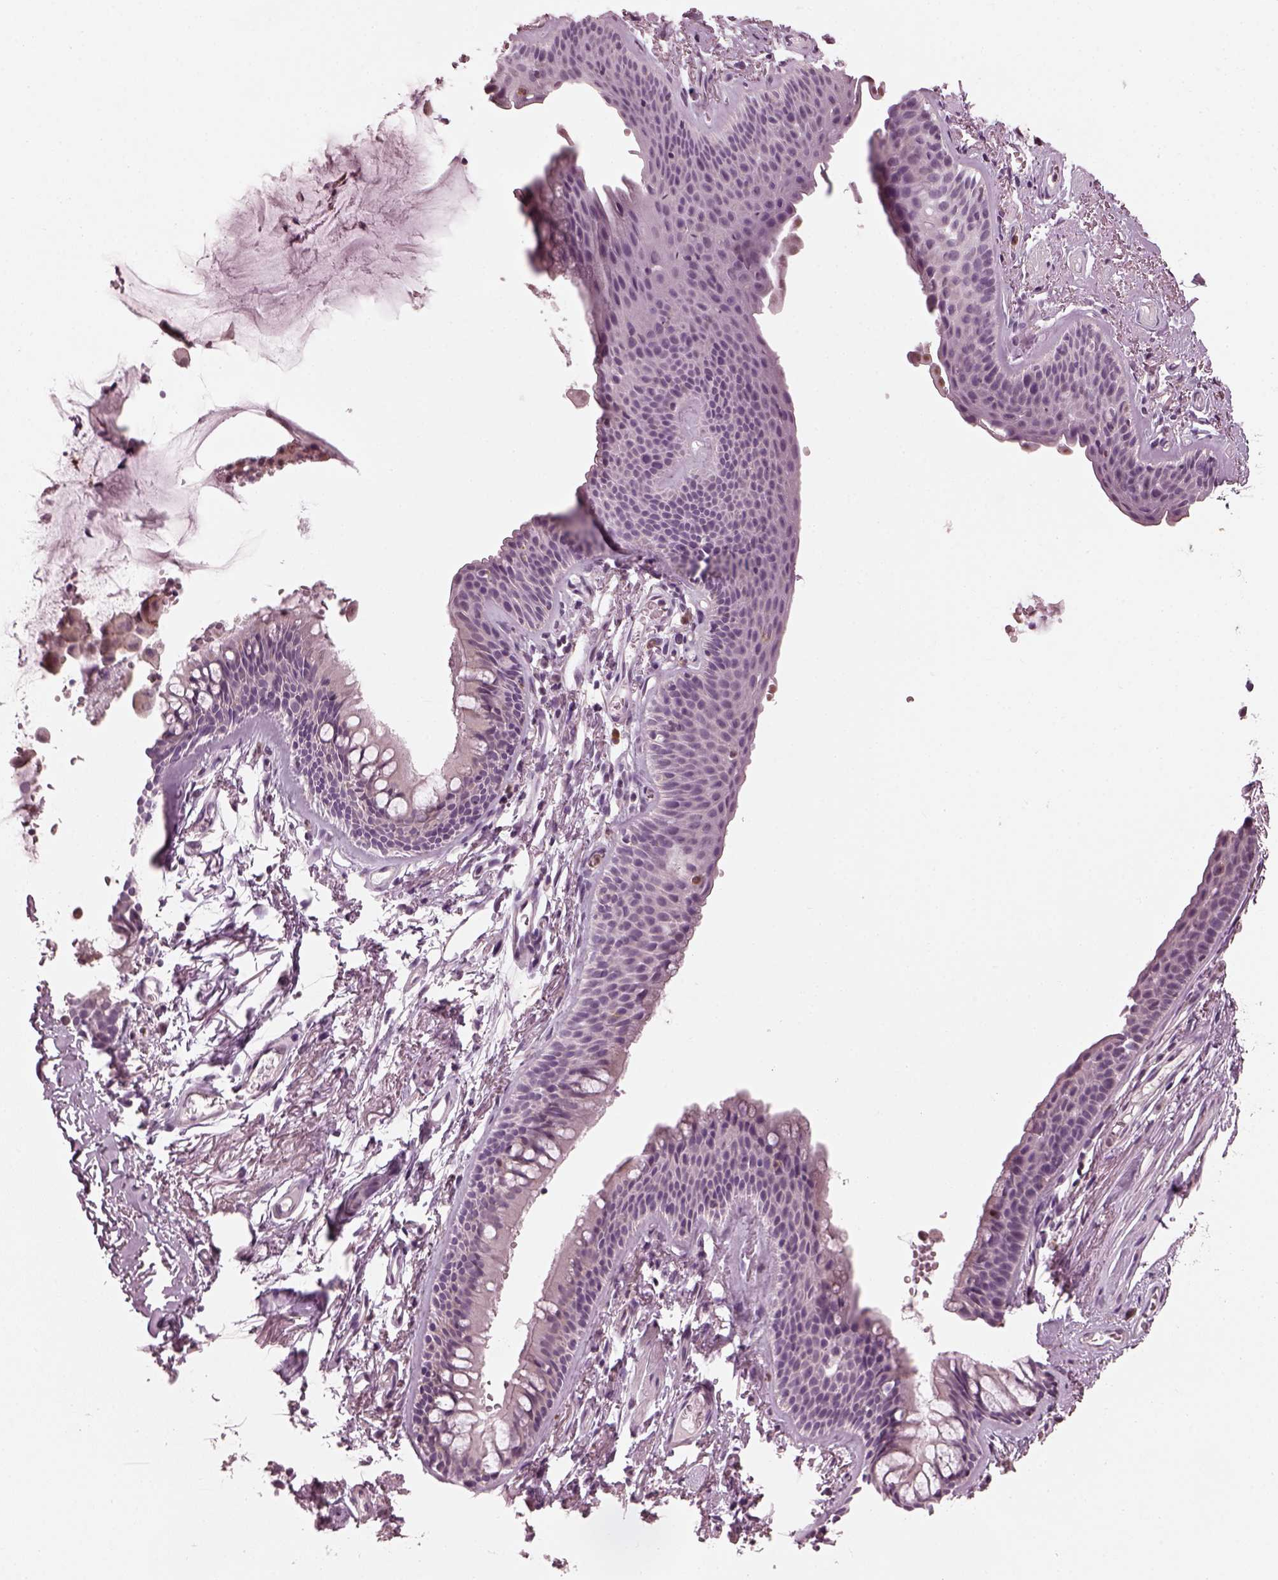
{"staining": {"intensity": "negative", "quantity": "none", "location": "none"}, "tissue": "soft tissue", "cell_type": "Chondrocytes", "image_type": "normal", "snomed": [{"axis": "morphology", "description": "Normal tissue, NOS"}, {"axis": "topography", "description": "Cartilage tissue"}, {"axis": "topography", "description": "Bronchus"}], "caption": "High power microscopy histopathology image of an immunohistochemistry micrograph of benign soft tissue, revealing no significant expression in chondrocytes. (DAB immunohistochemistry (IHC) visualized using brightfield microscopy, high magnification).", "gene": "BFSP1", "patient": {"sex": "female", "age": 79}}